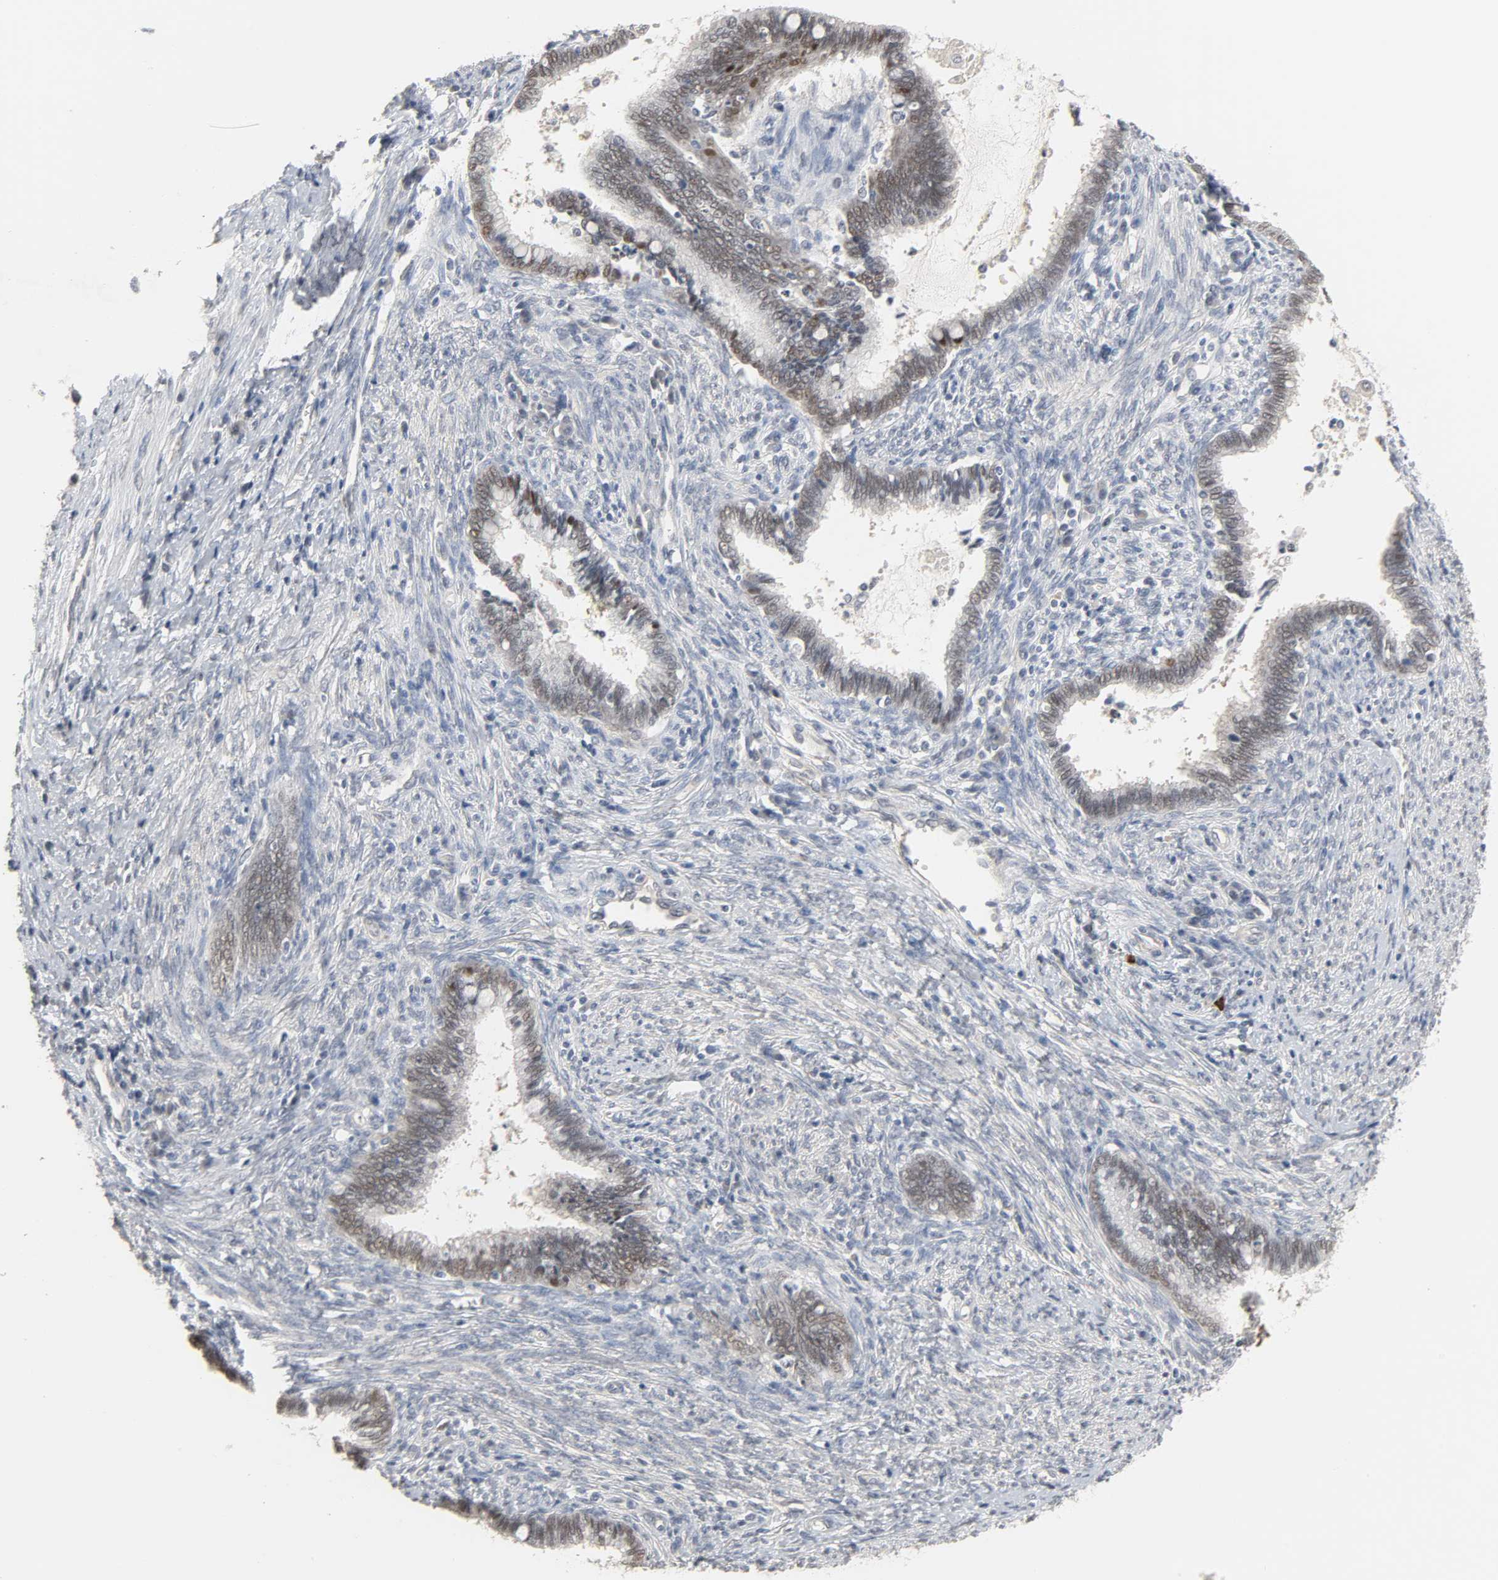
{"staining": {"intensity": "weak", "quantity": "25%-75%", "location": "cytoplasmic/membranous"}, "tissue": "cervical cancer", "cell_type": "Tumor cells", "image_type": "cancer", "snomed": [{"axis": "morphology", "description": "Adenocarcinoma, NOS"}, {"axis": "topography", "description": "Cervix"}], "caption": "A low amount of weak cytoplasmic/membranous staining is identified in approximately 25%-75% of tumor cells in cervical cancer tissue.", "gene": "ACSS2", "patient": {"sex": "female", "age": 44}}